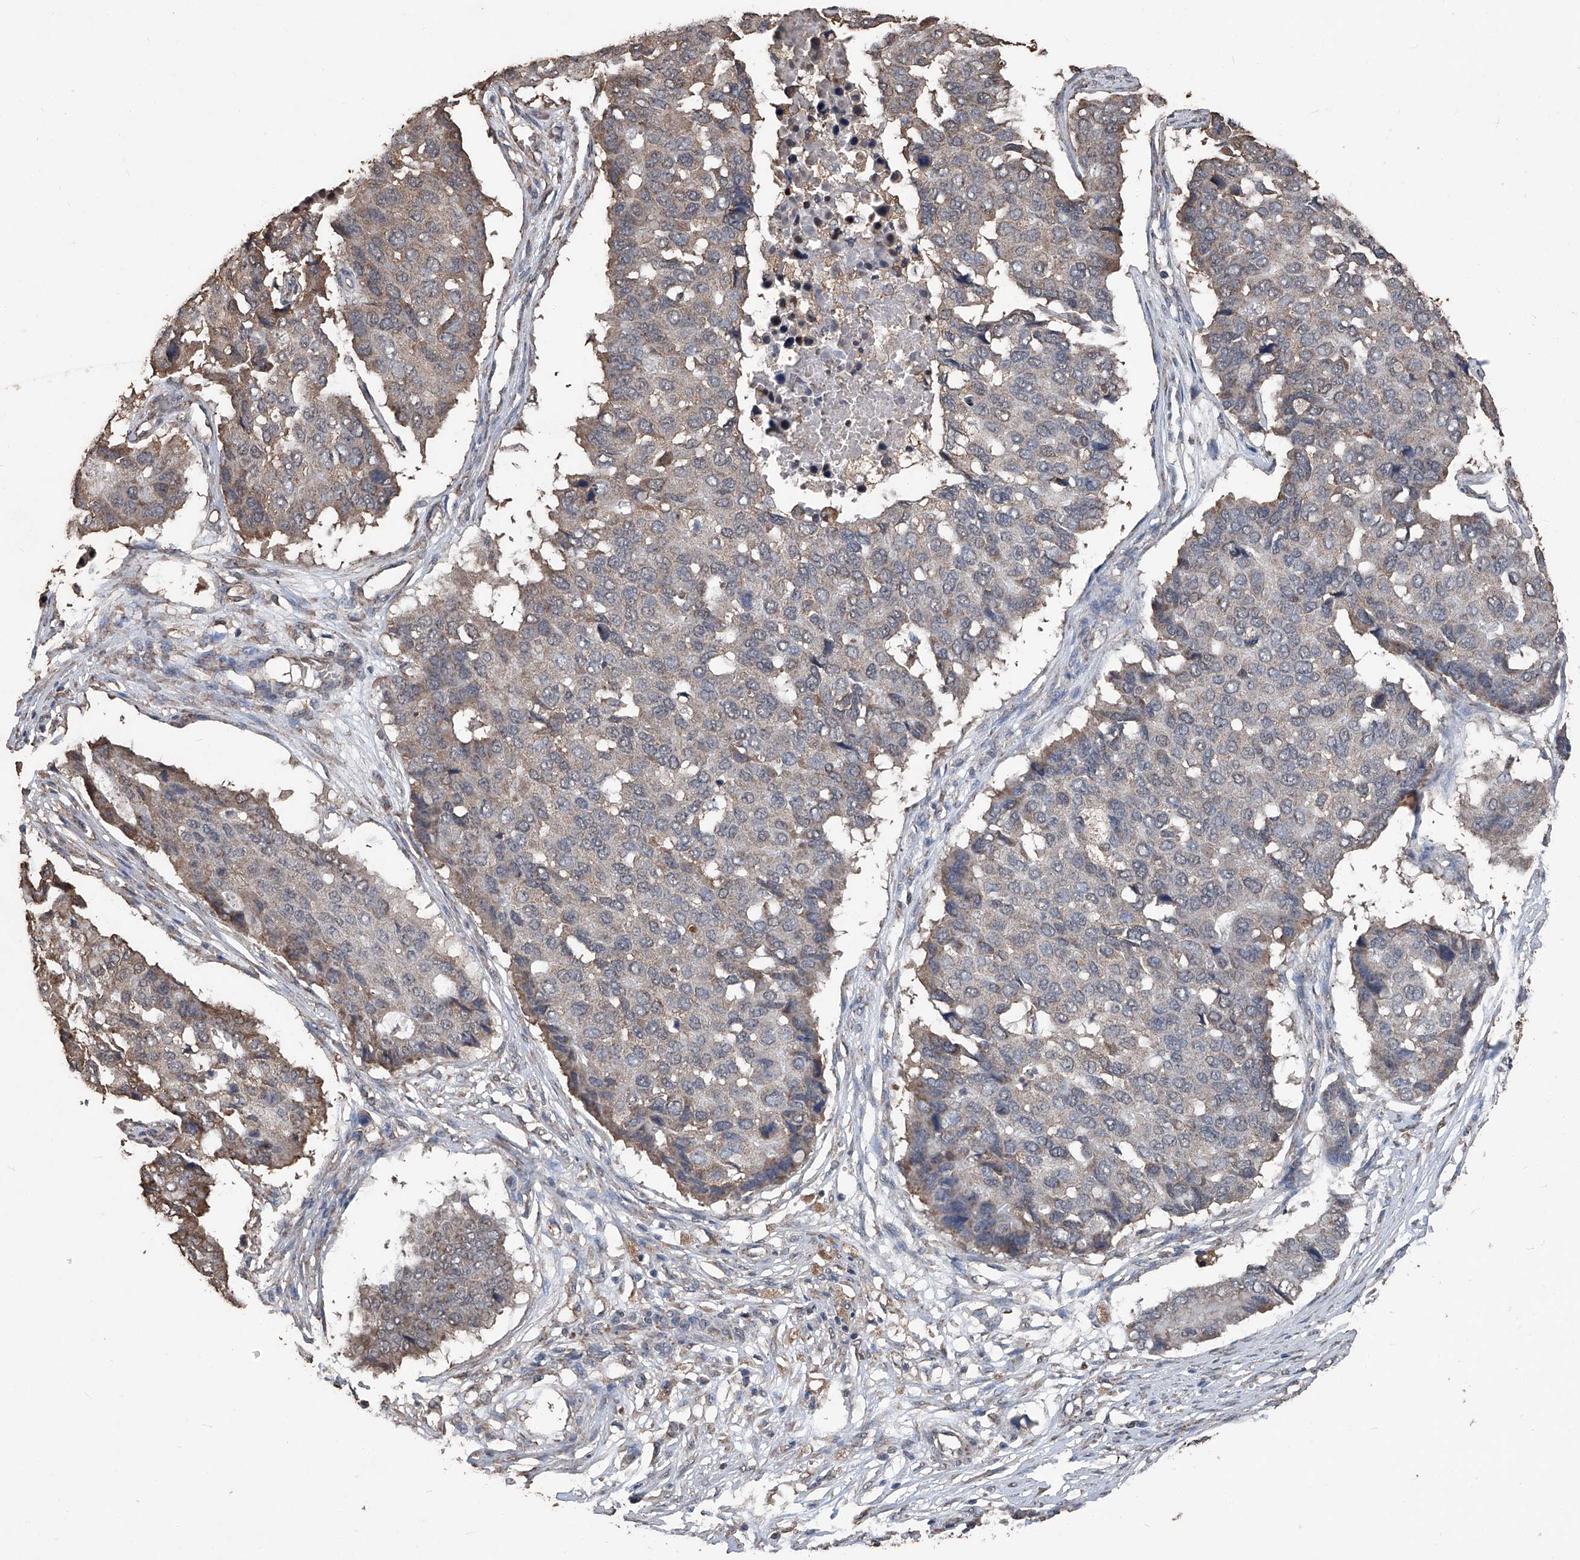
{"staining": {"intensity": "weak", "quantity": ">75%", "location": "cytoplasmic/membranous"}, "tissue": "pancreatic cancer", "cell_type": "Tumor cells", "image_type": "cancer", "snomed": [{"axis": "morphology", "description": "Adenocarcinoma, NOS"}, {"axis": "topography", "description": "Pancreas"}], "caption": "IHC (DAB (3,3'-diaminobenzidine)) staining of adenocarcinoma (pancreatic) displays weak cytoplasmic/membranous protein positivity in about >75% of tumor cells.", "gene": "STARD7", "patient": {"sex": "male", "age": 50}}